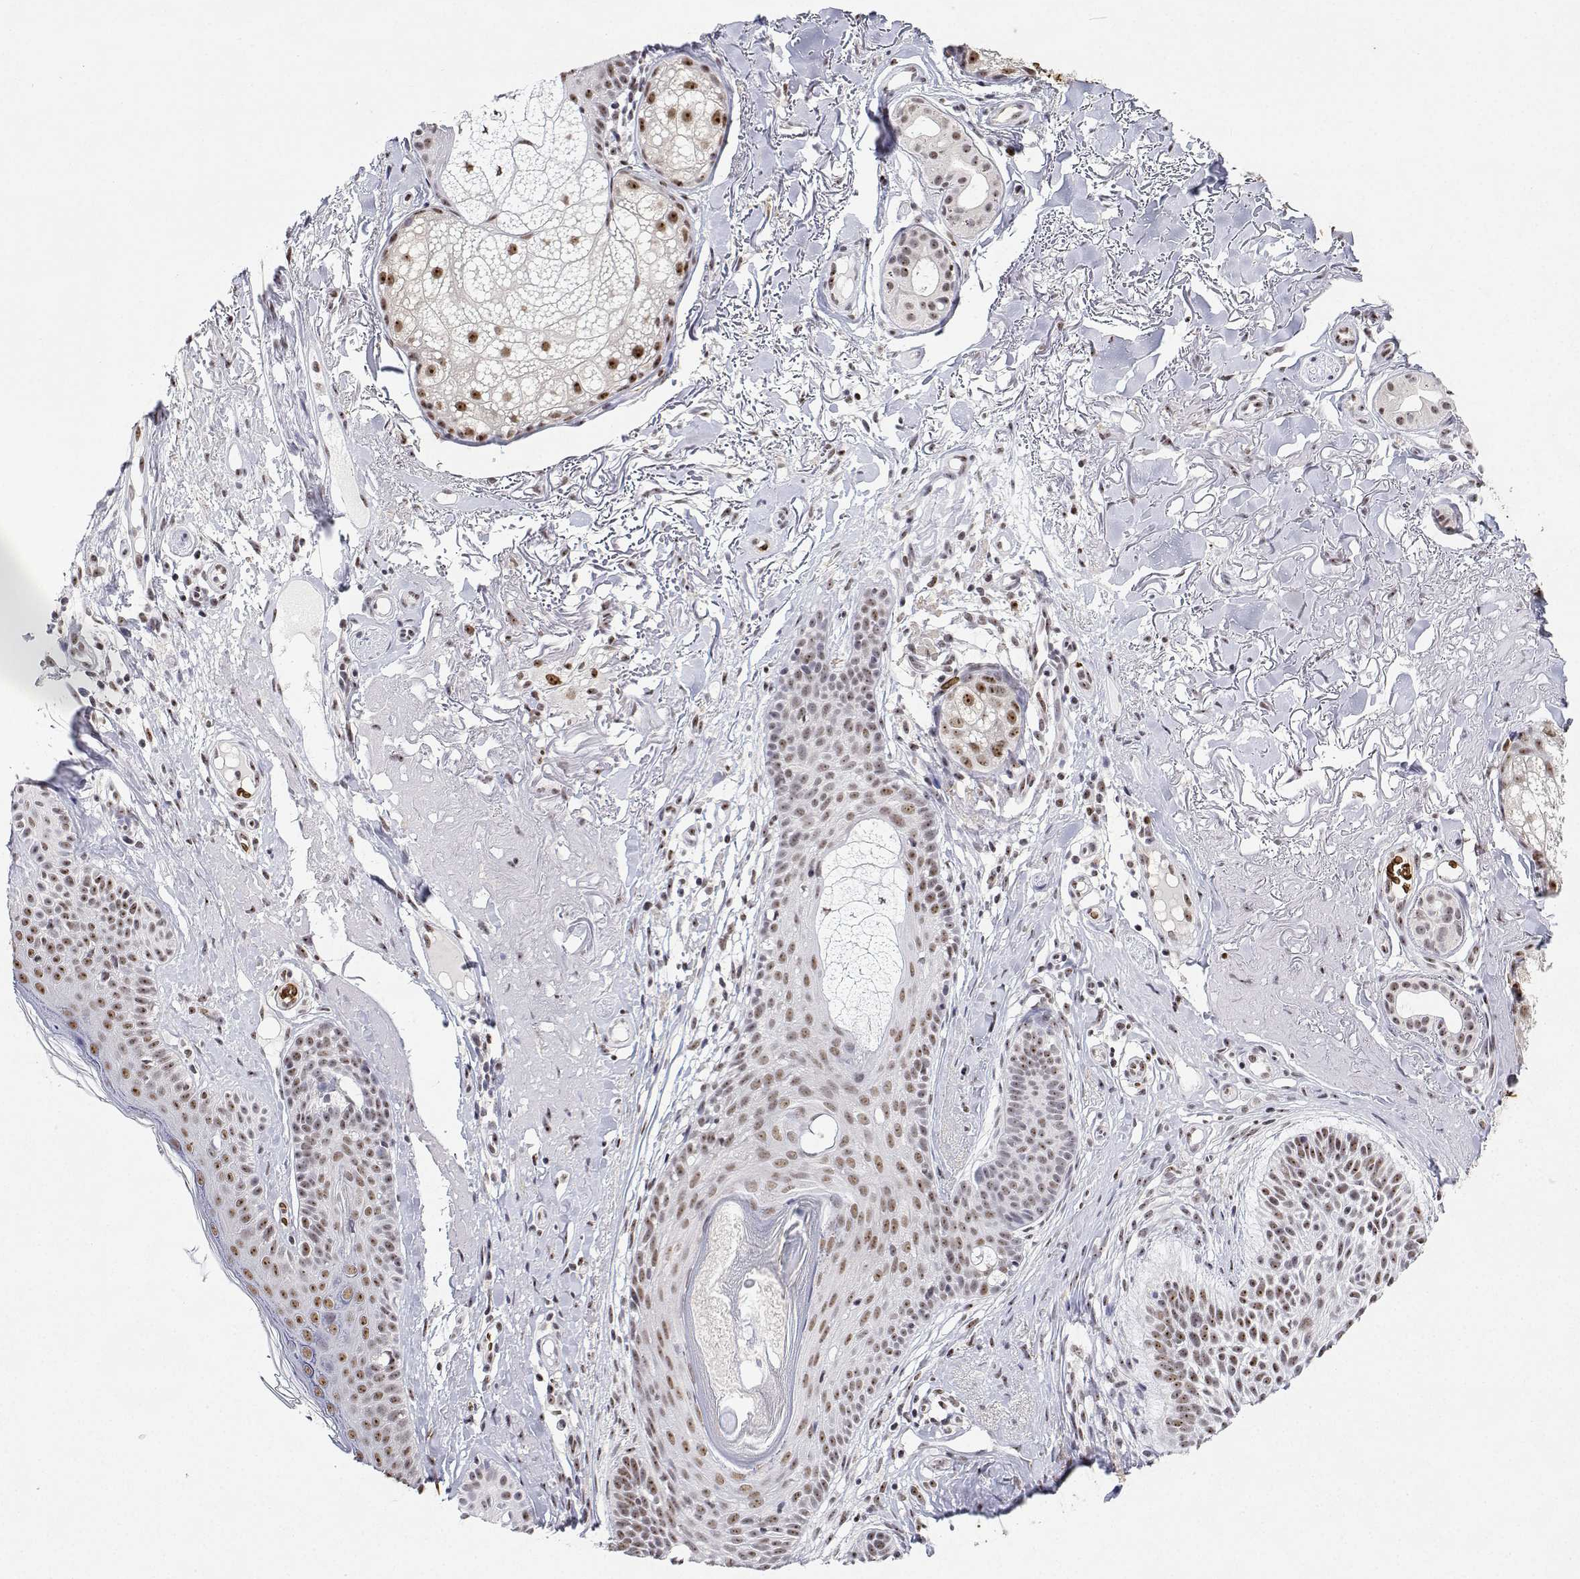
{"staining": {"intensity": "moderate", "quantity": ">75%", "location": "nuclear"}, "tissue": "skin cancer", "cell_type": "Tumor cells", "image_type": "cancer", "snomed": [{"axis": "morphology", "description": "Basal cell carcinoma"}, {"axis": "topography", "description": "Skin"}], "caption": "Skin basal cell carcinoma stained with immunohistochemistry exhibits moderate nuclear positivity in approximately >75% of tumor cells.", "gene": "ADAR", "patient": {"sex": "male", "age": 78}}